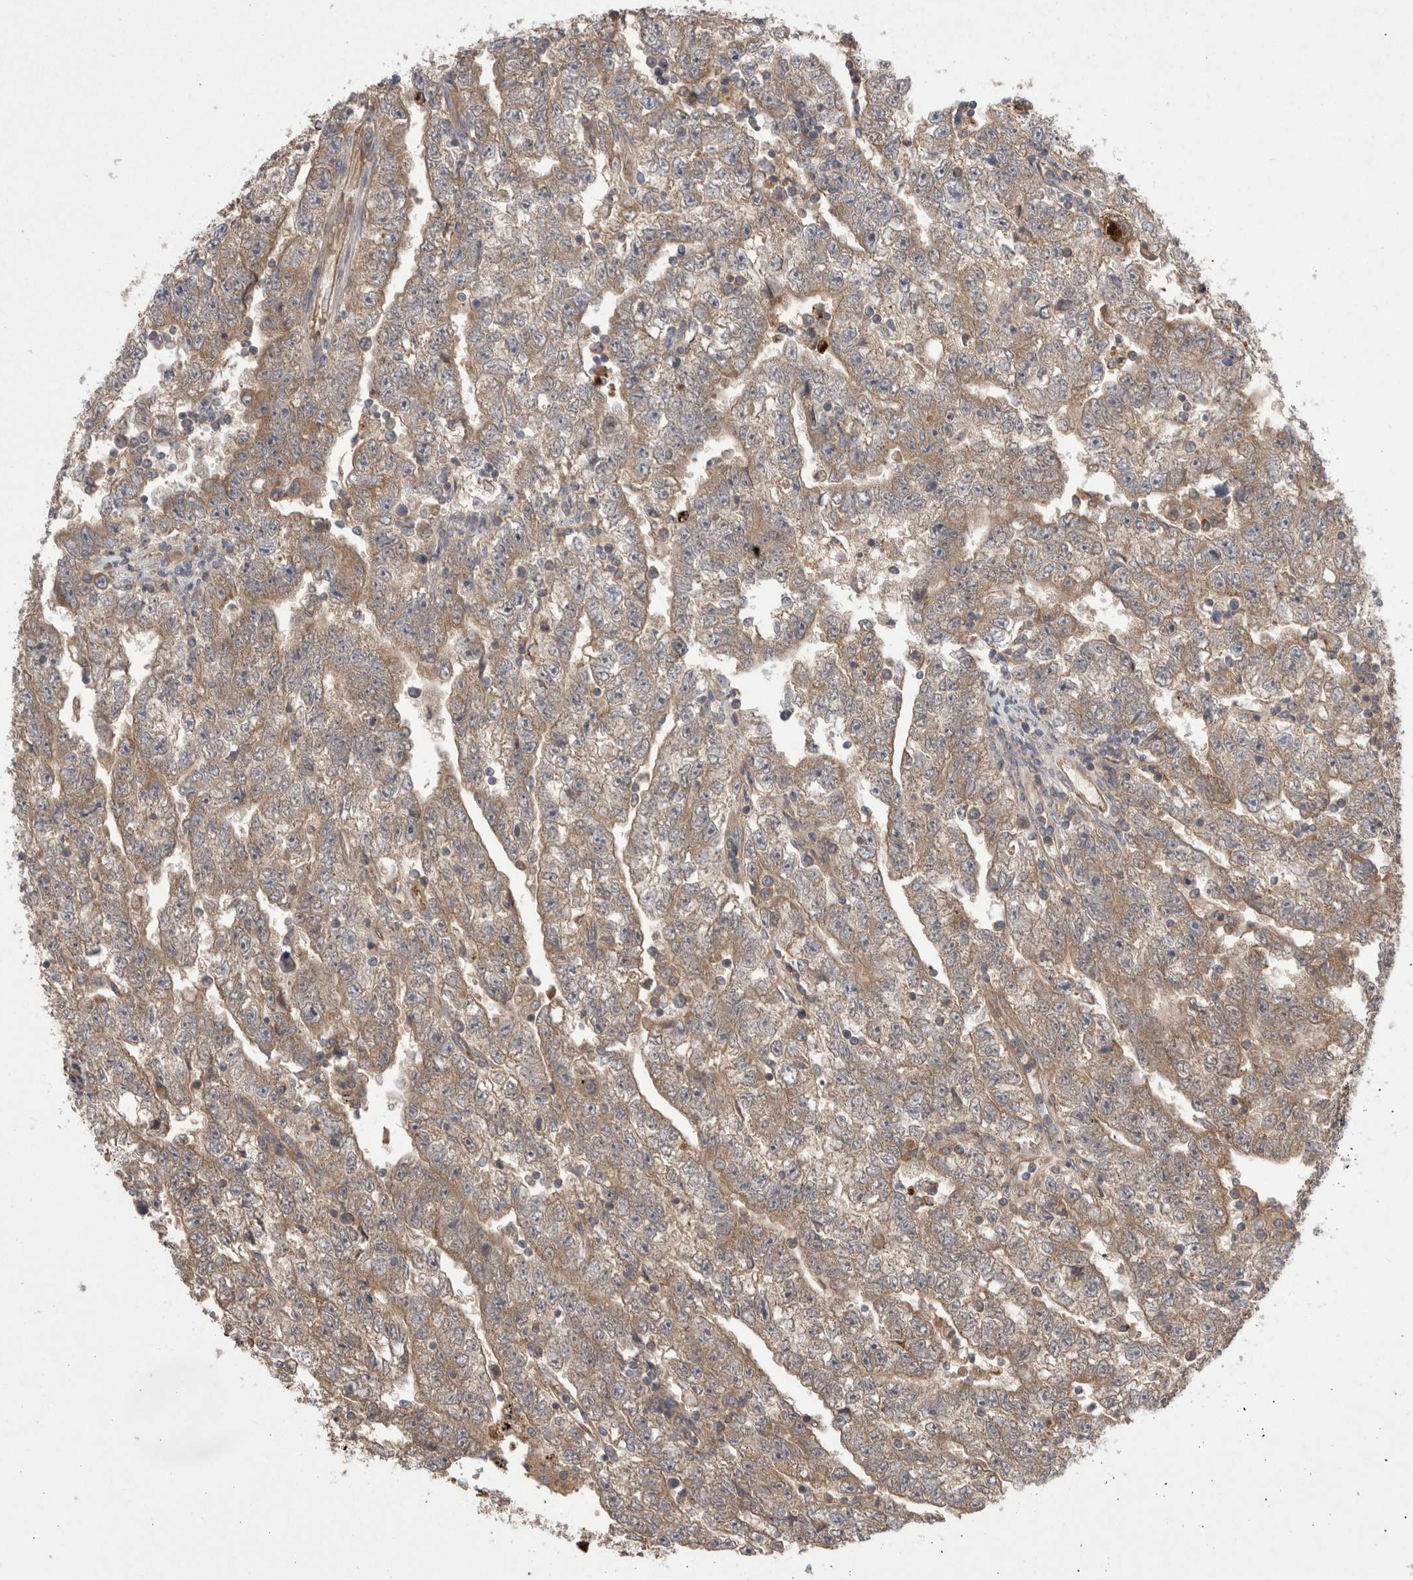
{"staining": {"intensity": "weak", "quantity": ">75%", "location": "cytoplasmic/membranous"}, "tissue": "testis cancer", "cell_type": "Tumor cells", "image_type": "cancer", "snomed": [{"axis": "morphology", "description": "Carcinoma, Embryonal, NOS"}, {"axis": "topography", "description": "Testis"}], "caption": "Testis cancer (embryonal carcinoma) stained with DAB IHC exhibits low levels of weak cytoplasmic/membranous staining in approximately >75% of tumor cells.", "gene": "DARS2", "patient": {"sex": "male", "age": 25}}